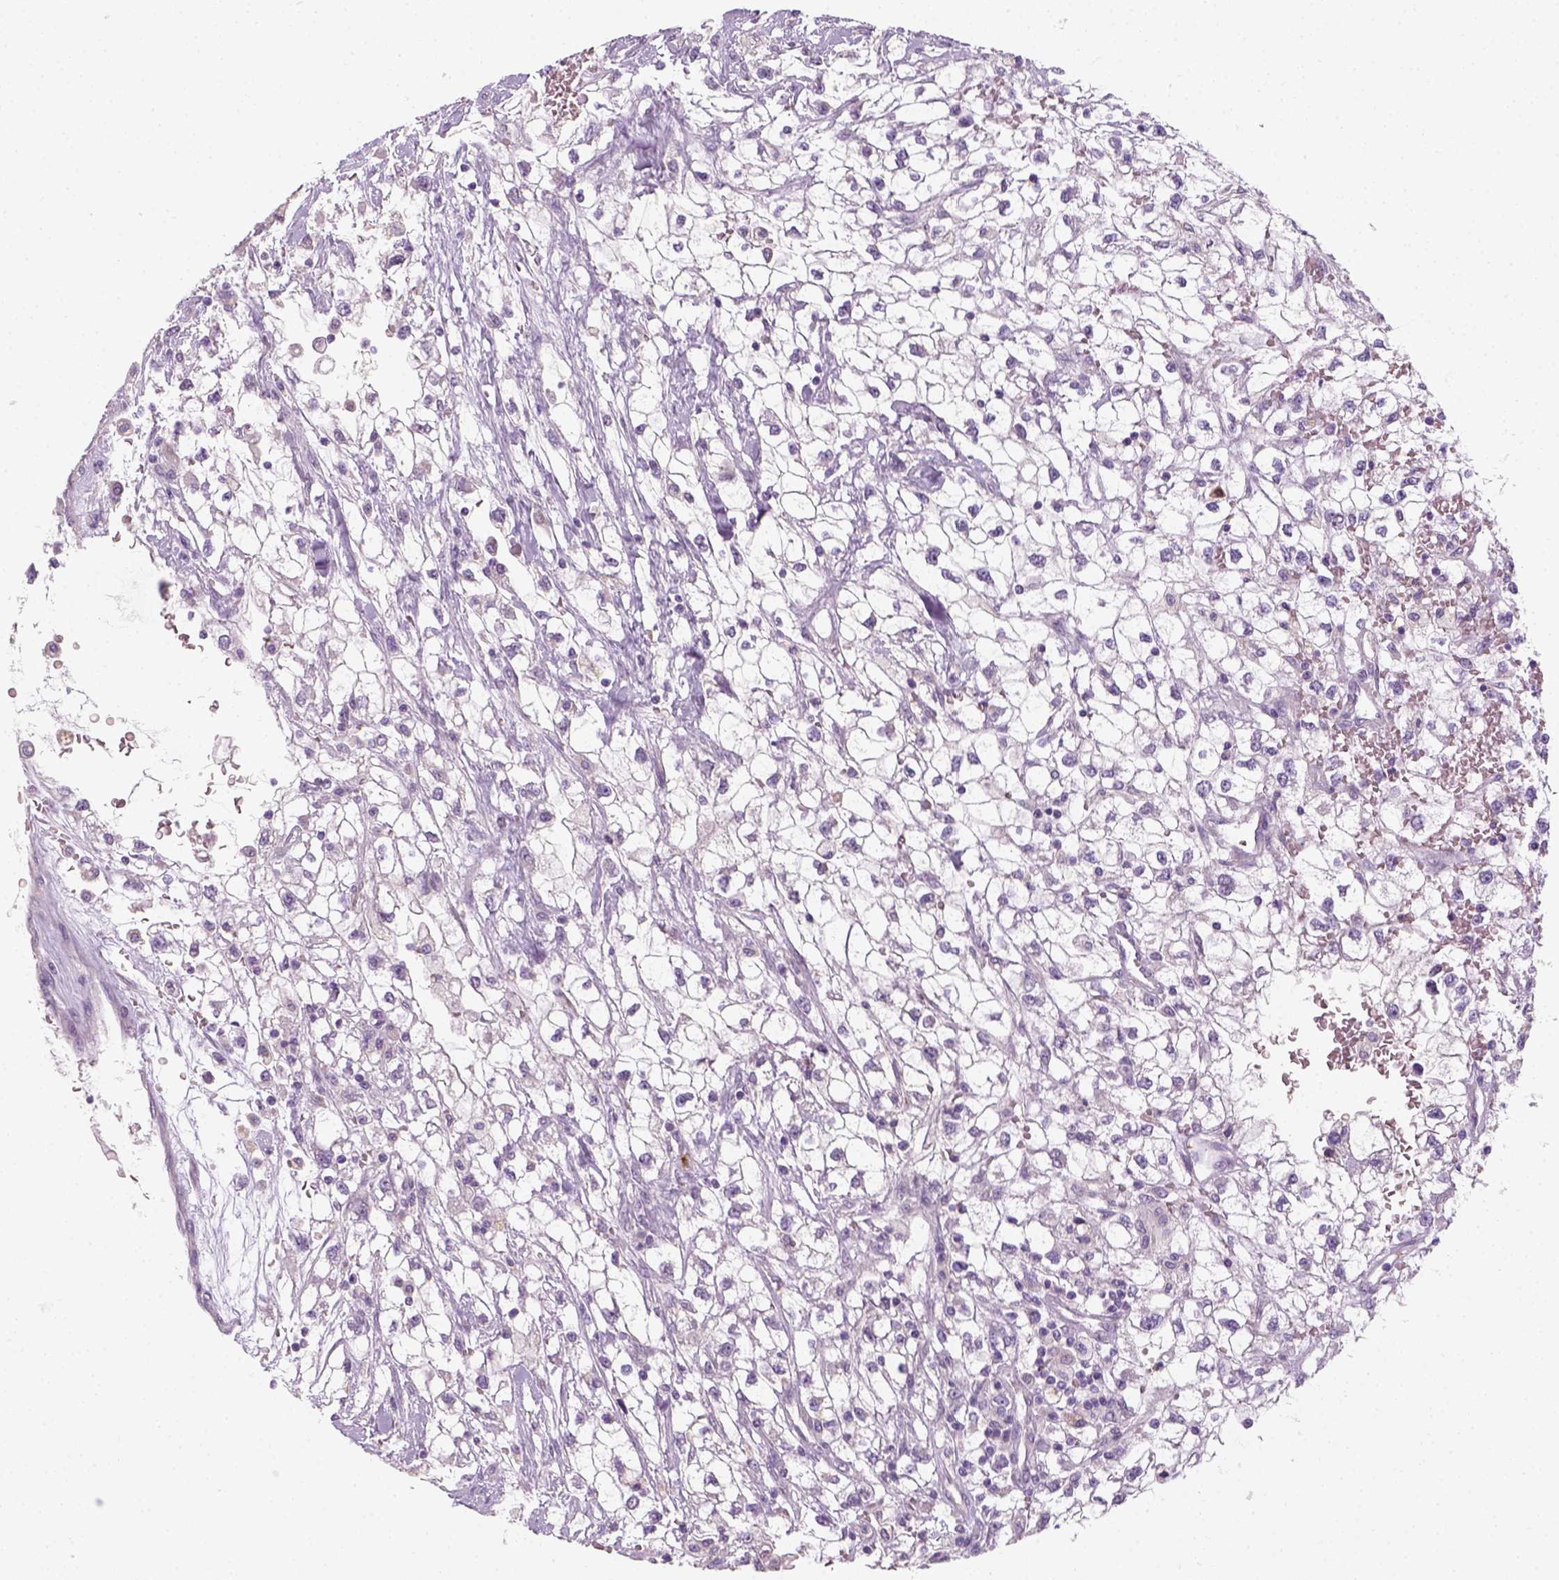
{"staining": {"intensity": "negative", "quantity": "none", "location": "none"}, "tissue": "renal cancer", "cell_type": "Tumor cells", "image_type": "cancer", "snomed": [{"axis": "morphology", "description": "Adenocarcinoma, NOS"}, {"axis": "topography", "description": "Kidney"}], "caption": "The histopathology image shows no staining of tumor cells in renal cancer (adenocarcinoma). Brightfield microscopy of immunohistochemistry stained with DAB (brown) and hematoxylin (blue), captured at high magnification.", "gene": "FAM163B", "patient": {"sex": "male", "age": 59}}